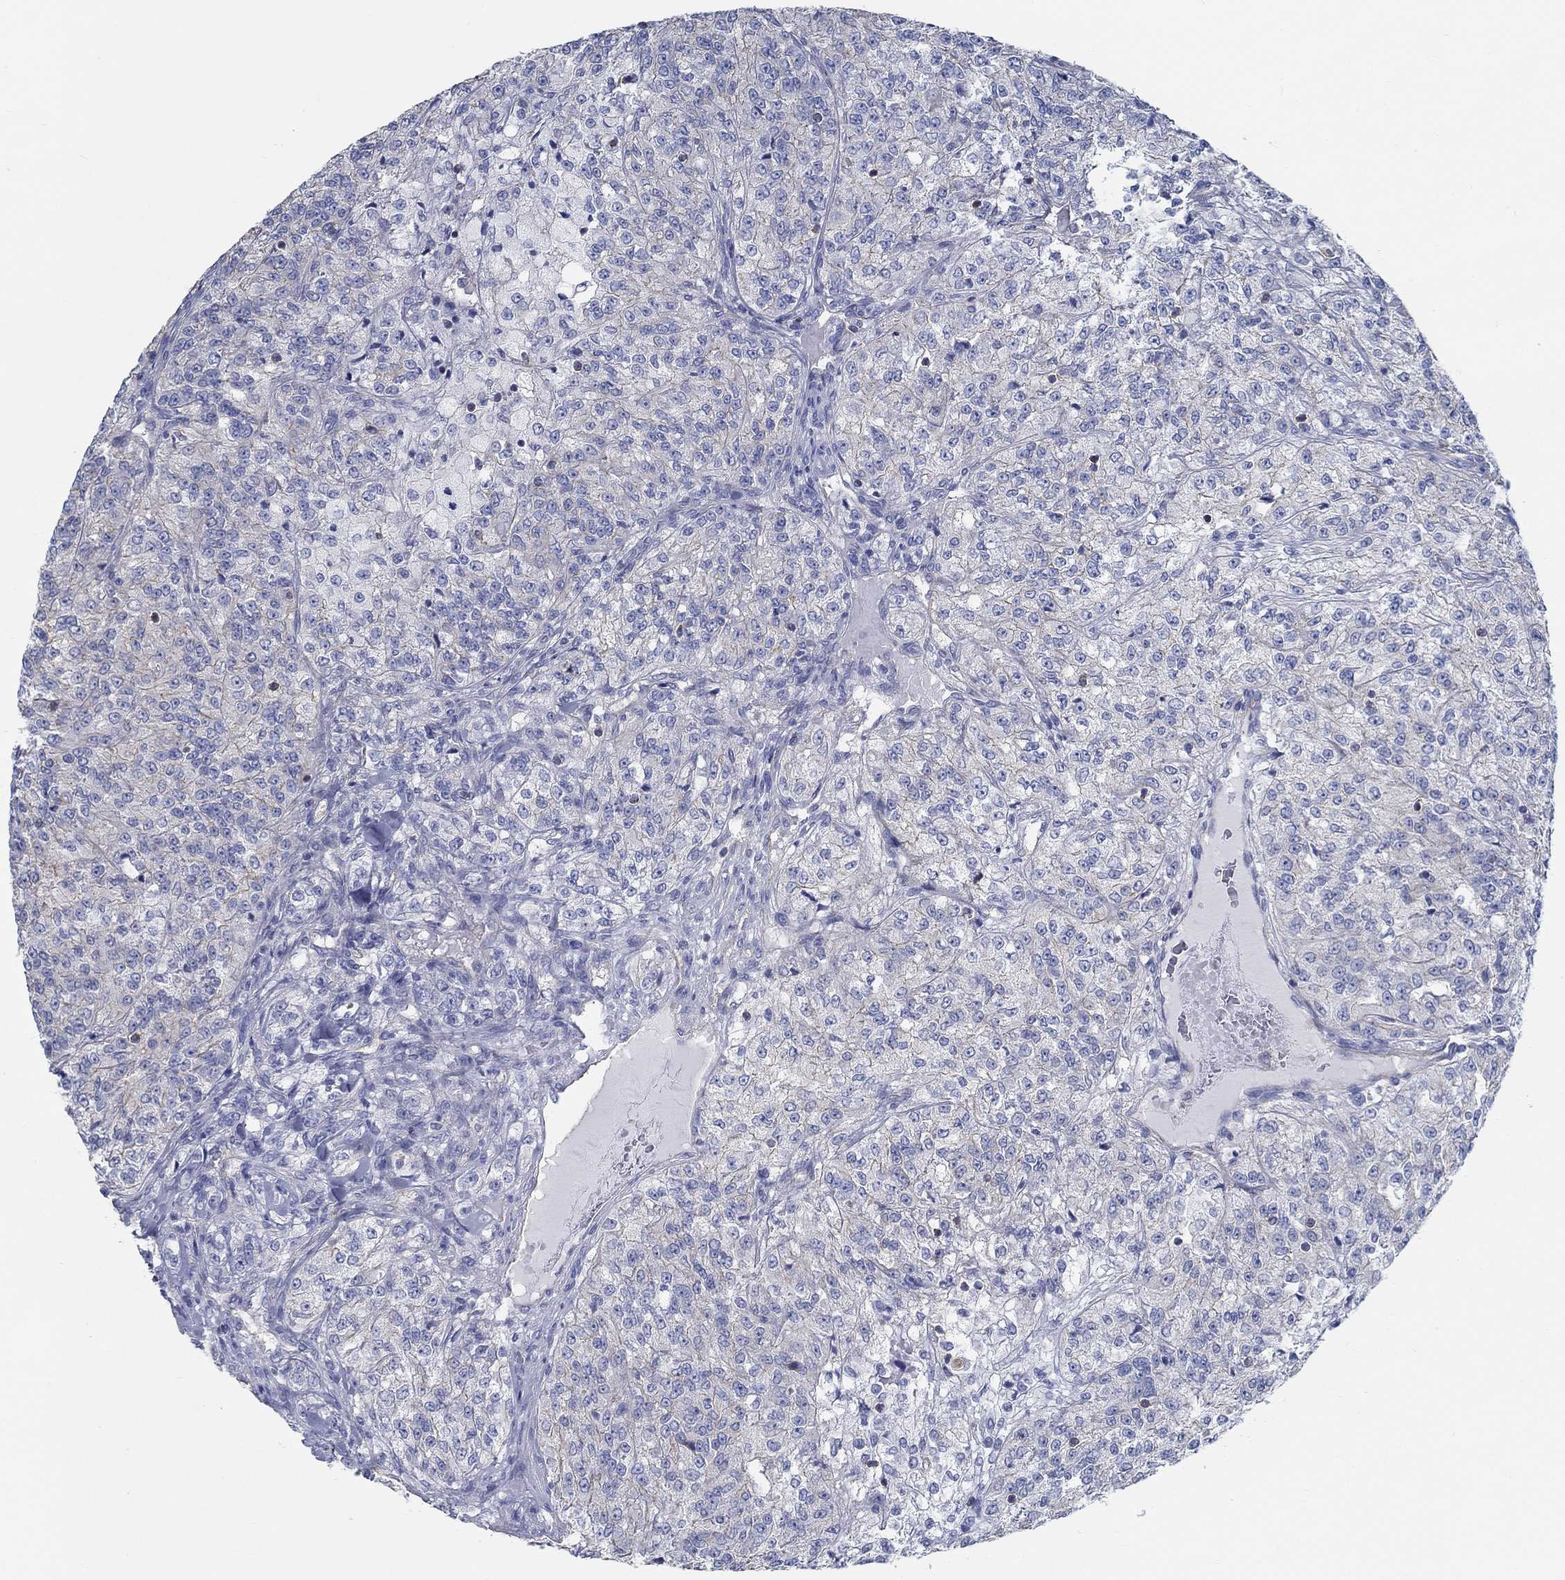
{"staining": {"intensity": "negative", "quantity": "none", "location": "none"}, "tissue": "renal cancer", "cell_type": "Tumor cells", "image_type": "cancer", "snomed": [{"axis": "morphology", "description": "Adenocarcinoma, NOS"}, {"axis": "topography", "description": "Kidney"}], "caption": "IHC photomicrograph of human adenocarcinoma (renal) stained for a protein (brown), which demonstrates no positivity in tumor cells. The staining is performed using DAB brown chromogen with nuclei counter-stained in using hematoxylin.", "gene": "BBOF1", "patient": {"sex": "female", "age": 63}}